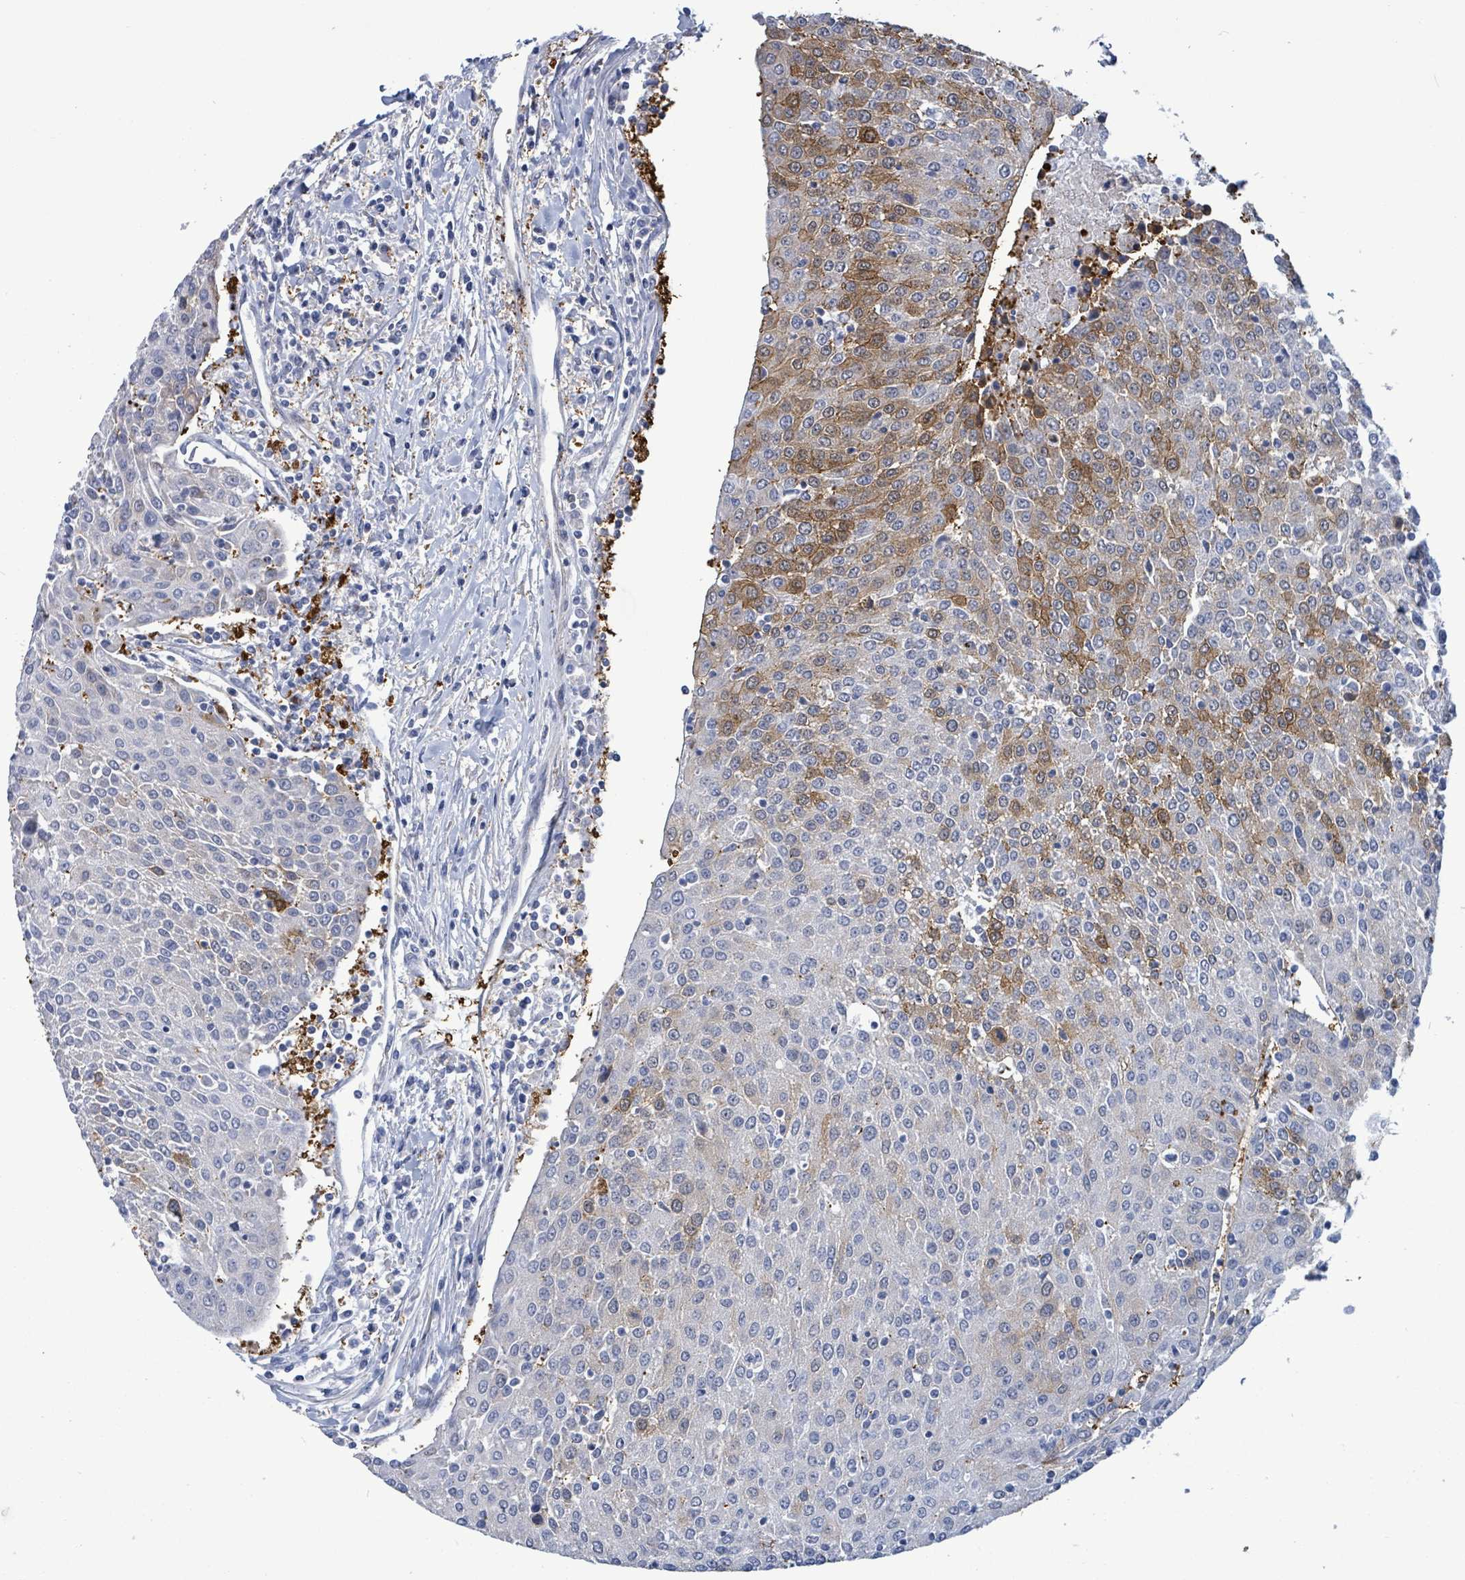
{"staining": {"intensity": "moderate", "quantity": "<25%", "location": "cytoplasmic/membranous"}, "tissue": "urothelial cancer", "cell_type": "Tumor cells", "image_type": "cancer", "snomed": [{"axis": "morphology", "description": "Urothelial carcinoma, High grade"}, {"axis": "topography", "description": "Urinary bladder"}], "caption": "High-power microscopy captured an immunohistochemistry photomicrograph of urothelial carcinoma (high-grade), revealing moderate cytoplasmic/membranous expression in approximately <25% of tumor cells.", "gene": "PRKRIP1", "patient": {"sex": "female", "age": 85}}